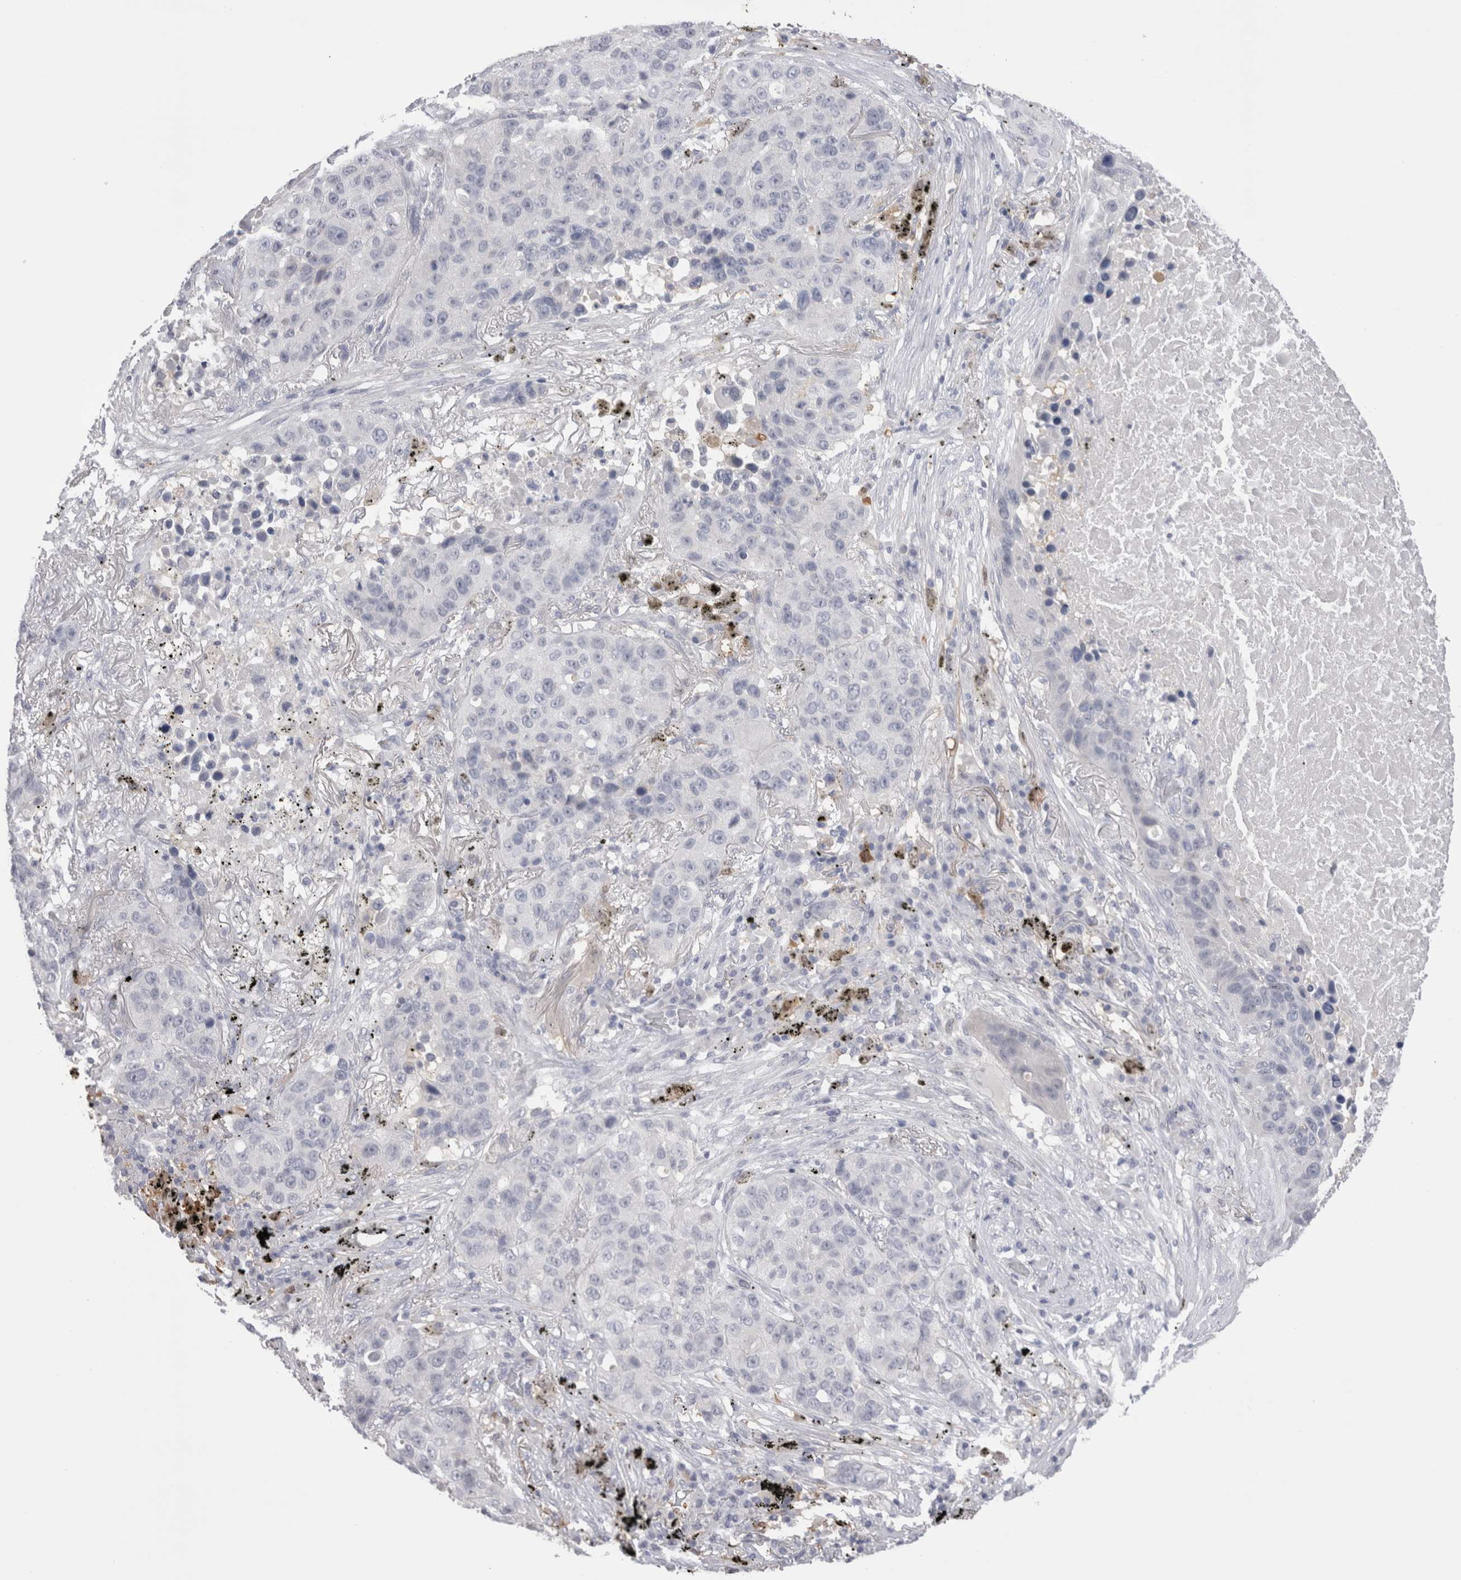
{"staining": {"intensity": "negative", "quantity": "none", "location": "none"}, "tissue": "lung cancer", "cell_type": "Tumor cells", "image_type": "cancer", "snomed": [{"axis": "morphology", "description": "Squamous cell carcinoma, NOS"}, {"axis": "topography", "description": "Lung"}], "caption": "Lung squamous cell carcinoma was stained to show a protein in brown. There is no significant staining in tumor cells. (IHC, brightfield microscopy, high magnification).", "gene": "SUCNR1", "patient": {"sex": "male", "age": 57}}